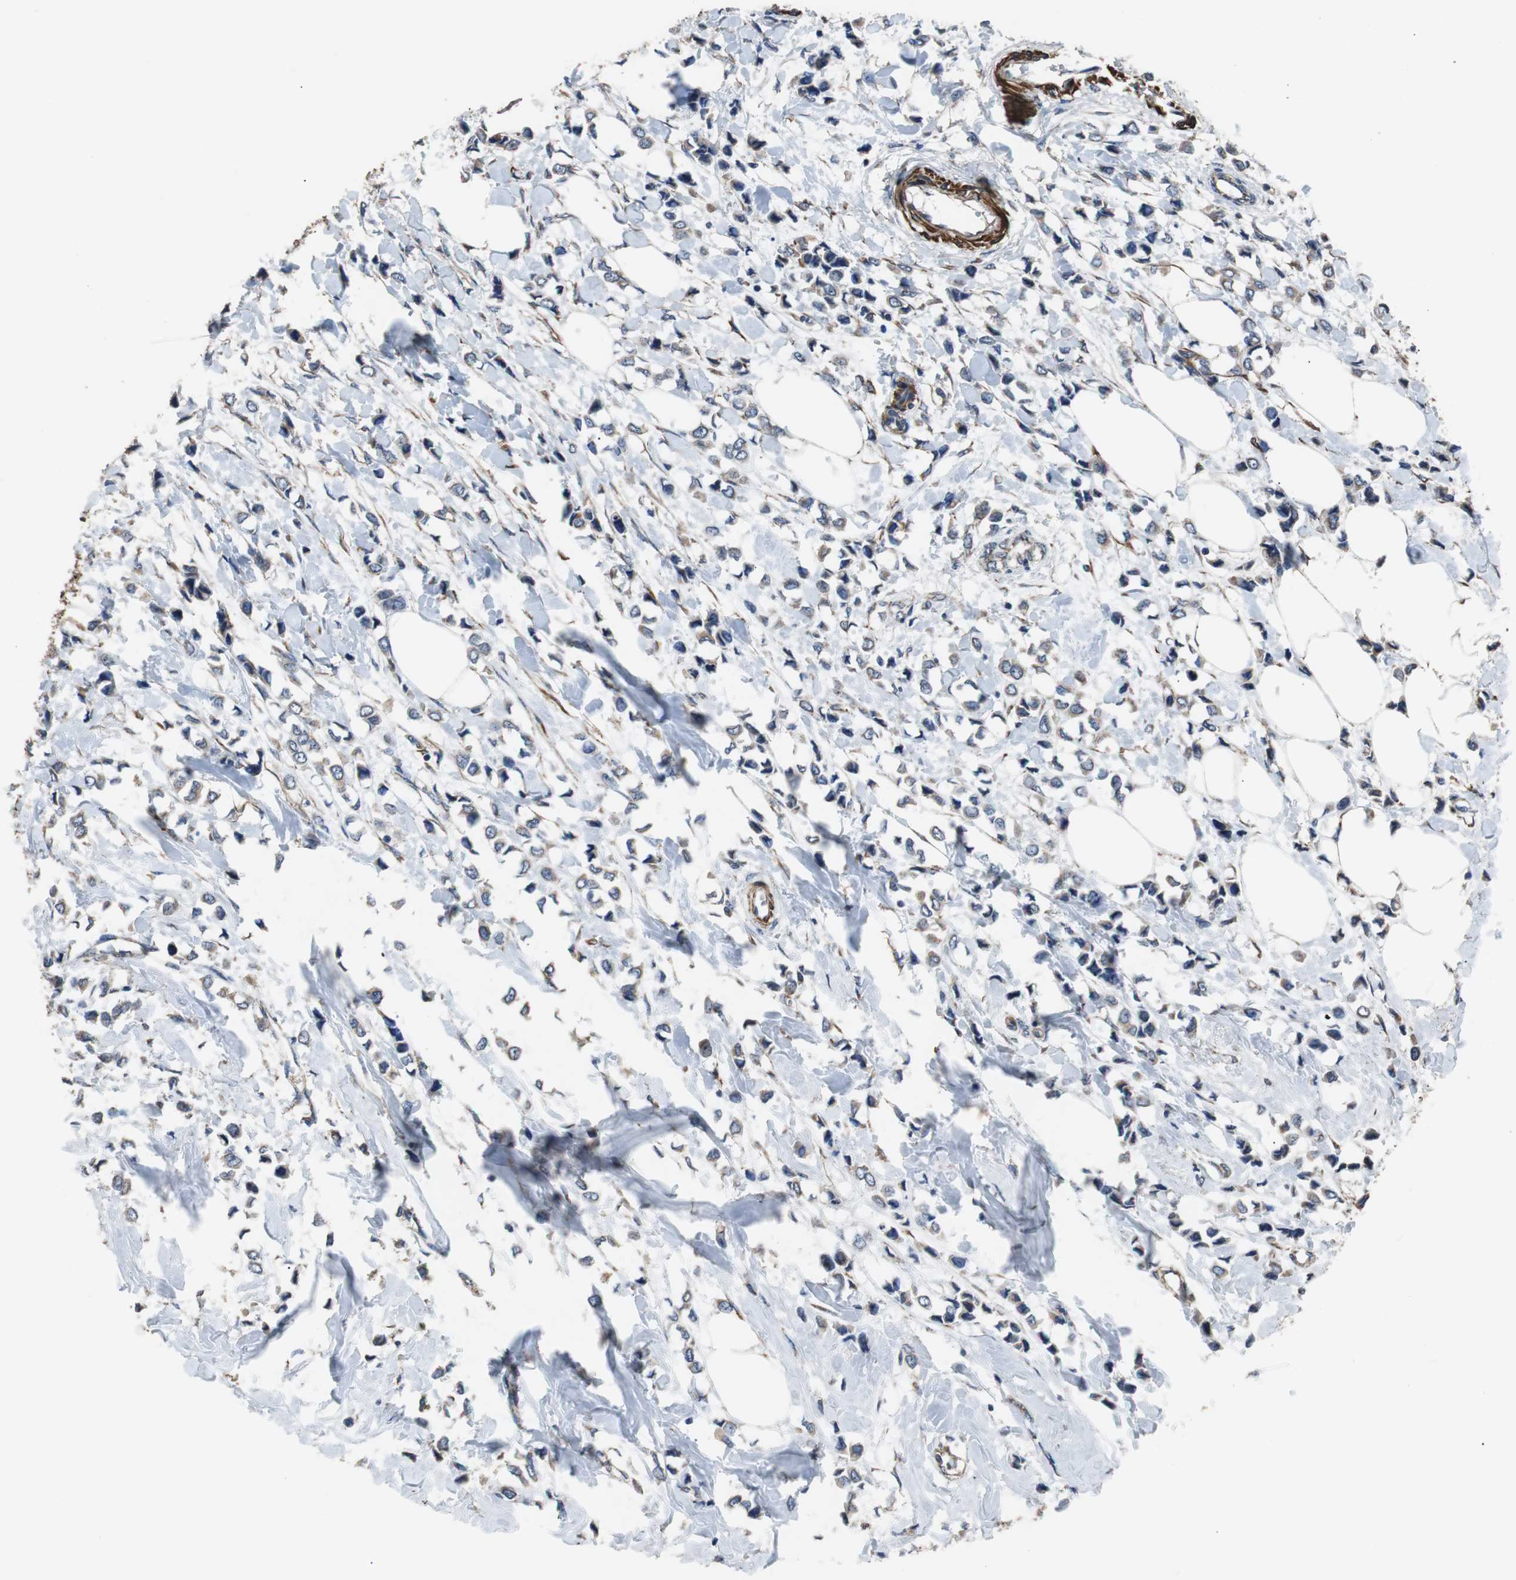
{"staining": {"intensity": "moderate", "quantity": ">75%", "location": "cytoplasmic/membranous"}, "tissue": "breast cancer", "cell_type": "Tumor cells", "image_type": "cancer", "snomed": [{"axis": "morphology", "description": "Lobular carcinoma"}, {"axis": "topography", "description": "Breast"}], "caption": "A micrograph of breast cancer stained for a protein exhibits moderate cytoplasmic/membranous brown staining in tumor cells.", "gene": "PITRM1", "patient": {"sex": "female", "age": 51}}